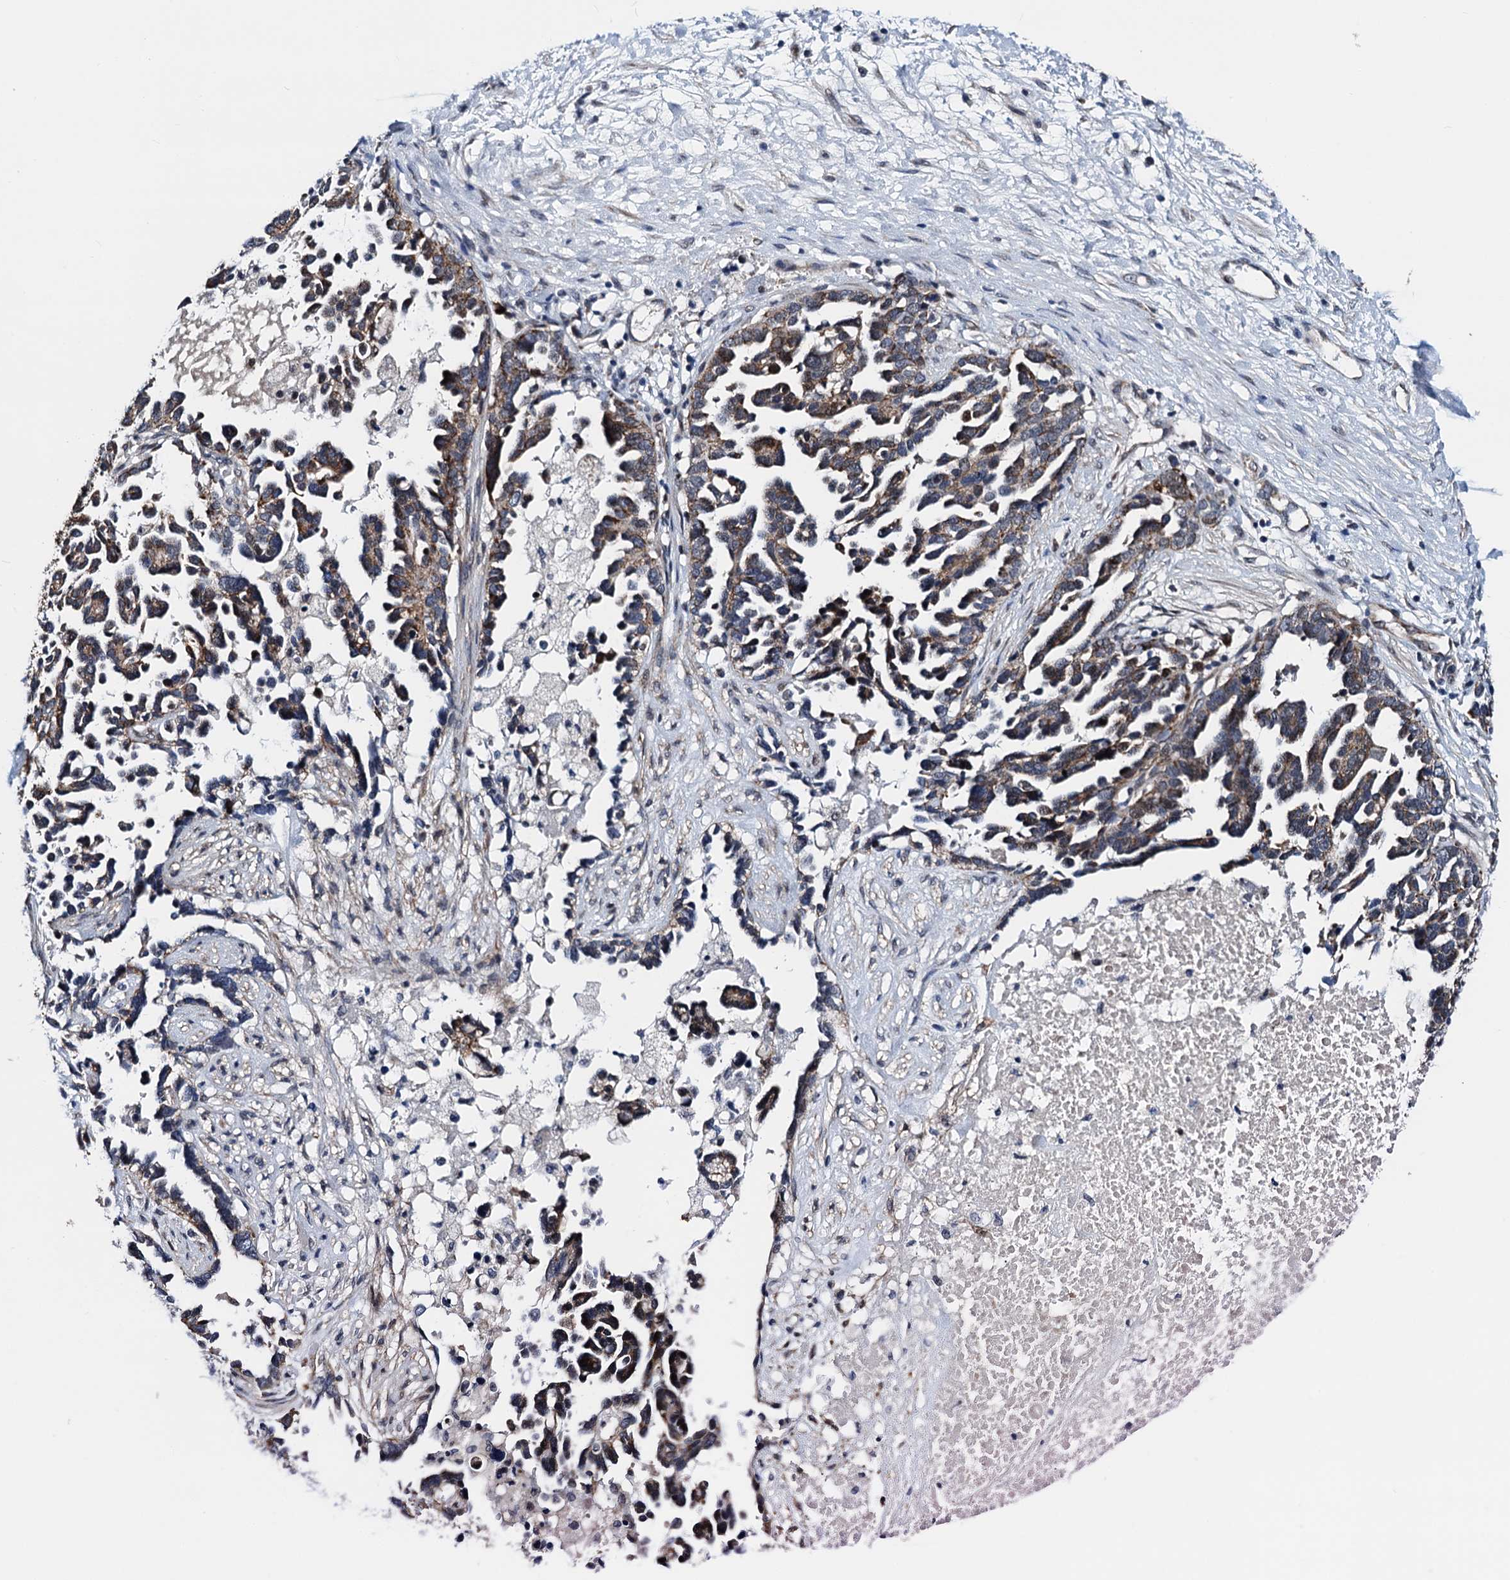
{"staining": {"intensity": "moderate", "quantity": ">75%", "location": "cytoplasmic/membranous"}, "tissue": "ovarian cancer", "cell_type": "Tumor cells", "image_type": "cancer", "snomed": [{"axis": "morphology", "description": "Cystadenocarcinoma, serous, NOS"}, {"axis": "topography", "description": "Ovary"}], "caption": "Immunohistochemistry histopathology image of human ovarian cancer stained for a protein (brown), which demonstrates medium levels of moderate cytoplasmic/membranous expression in about >75% of tumor cells.", "gene": "COA4", "patient": {"sex": "female", "age": 54}}